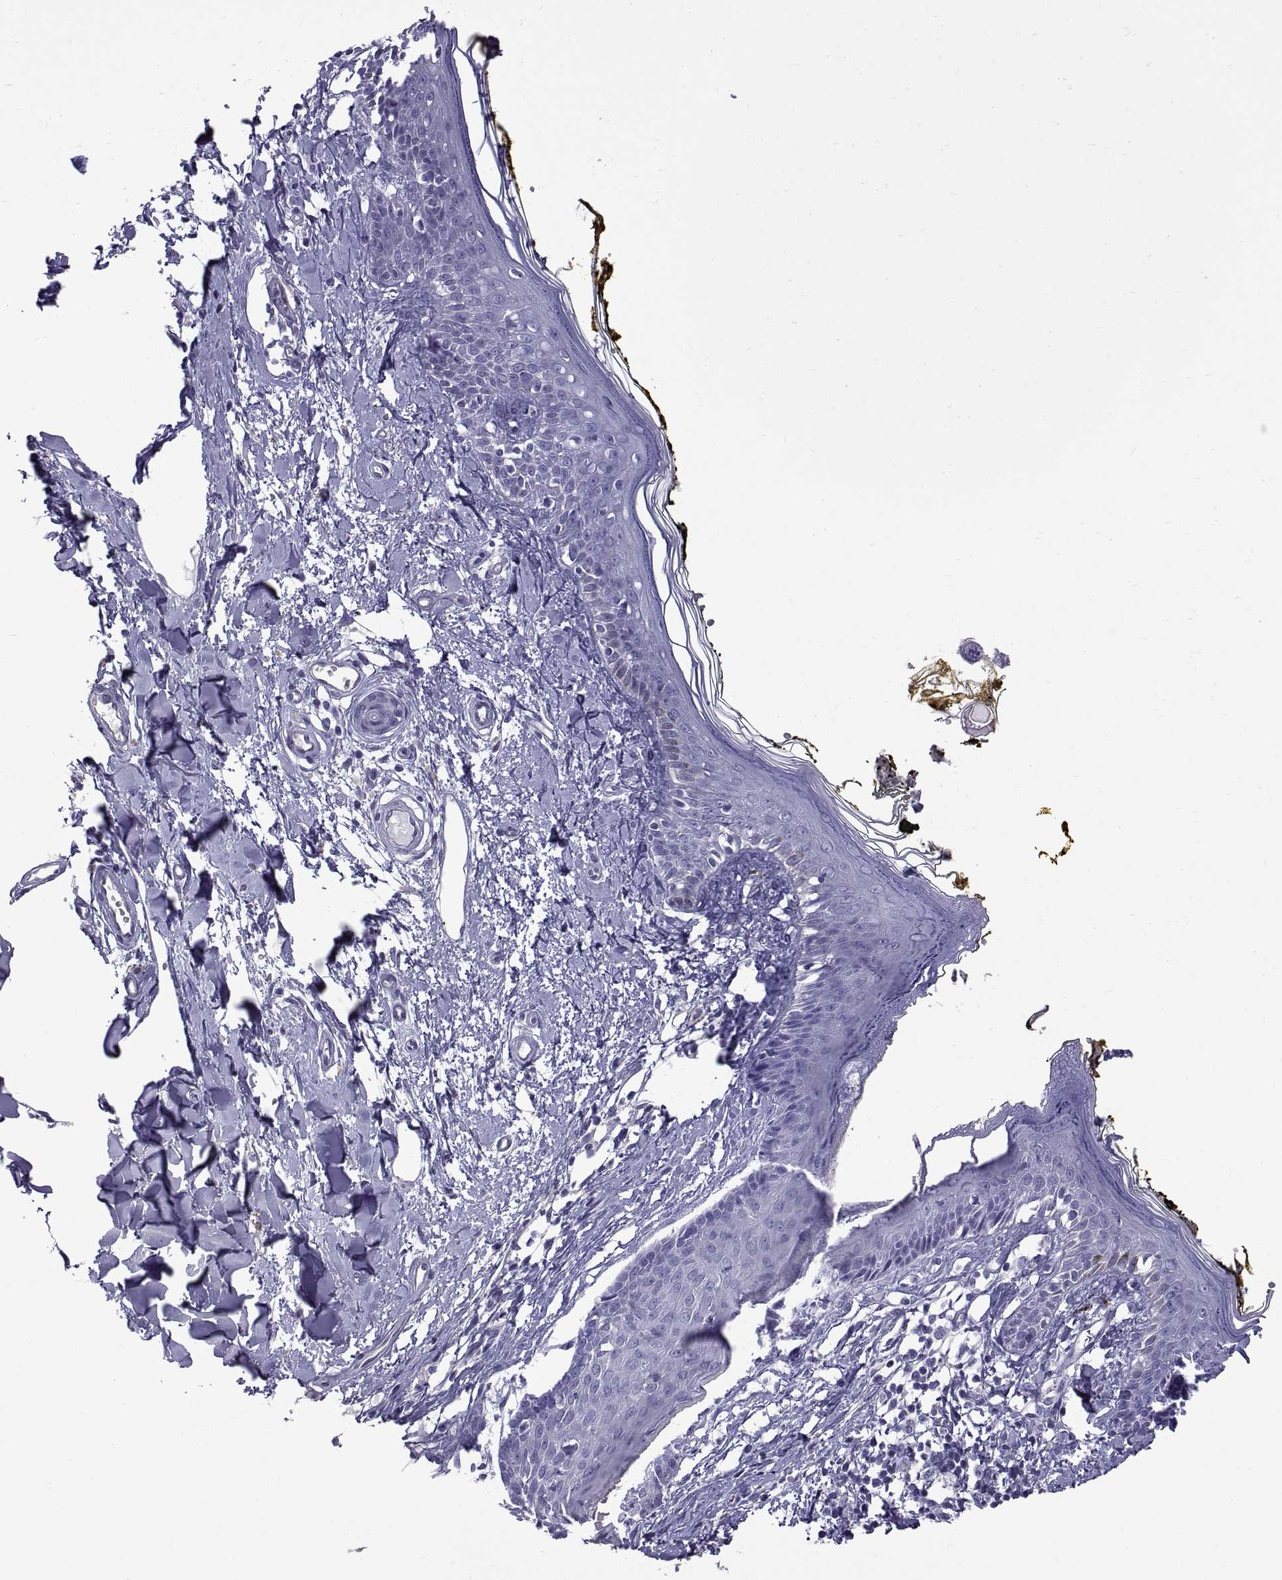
{"staining": {"intensity": "negative", "quantity": "none", "location": "none"}, "tissue": "skin", "cell_type": "Fibroblasts", "image_type": "normal", "snomed": [{"axis": "morphology", "description": "Normal tissue, NOS"}, {"axis": "topography", "description": "Skin"}], "caption": "Fibroblasts show no significant expression in normal skin. (Stains: DAB (3,3'-diaminobenzidine) immunohistochemistry (IHC) with hematoxylin counter stain, Microscopy: brightfield microscopy at high magnification).", "gene": "SPDYE10", "patient": {"sex": "male", "age": 76}}